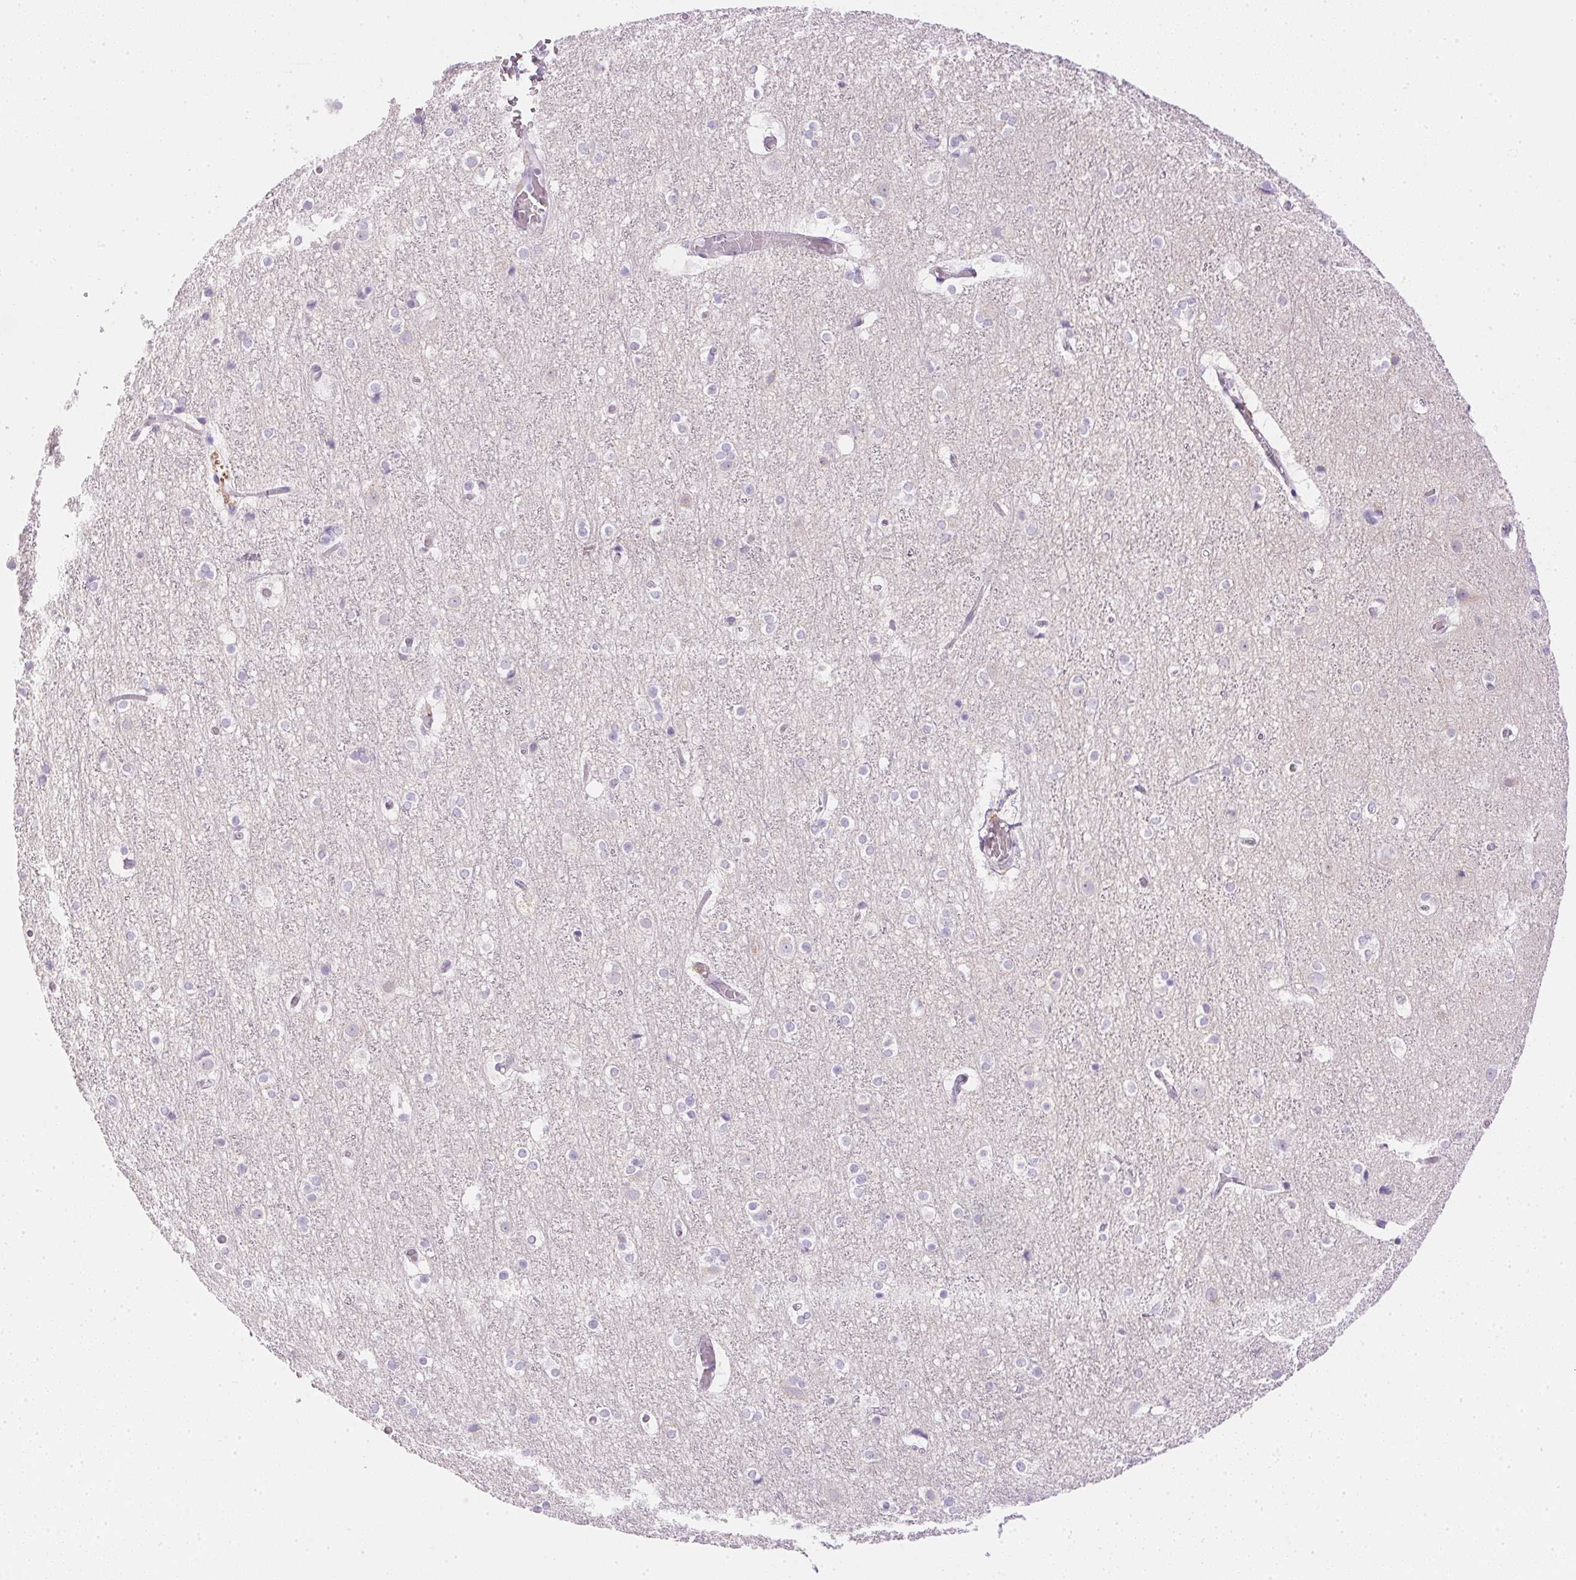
{"staining": {"intensity": "negative", "quantity": "none", "location": "none"}, "tissue": "cerebral cortex", "cell_type": "Endothelial cells", "image_type": "normal", "snomed": [{"axis": "morphology", "description": "Normal tissue, NOS"}, {"axis": "topography", "description": "Cerebral cortex"}], "caption": "Immunohistochemistry (IHC) micrograph of normal cerebral cortex: cerebral cortex stained with DAB reveals no significant protein expression in endothelial cells. (Brightfield microscopy of DAB (3,3'-diaminobenzidine) immunohistochemistry (IHC) at high magnification).", "gene": "CTRL", "patient": {"sex": "female", "age": 52}}